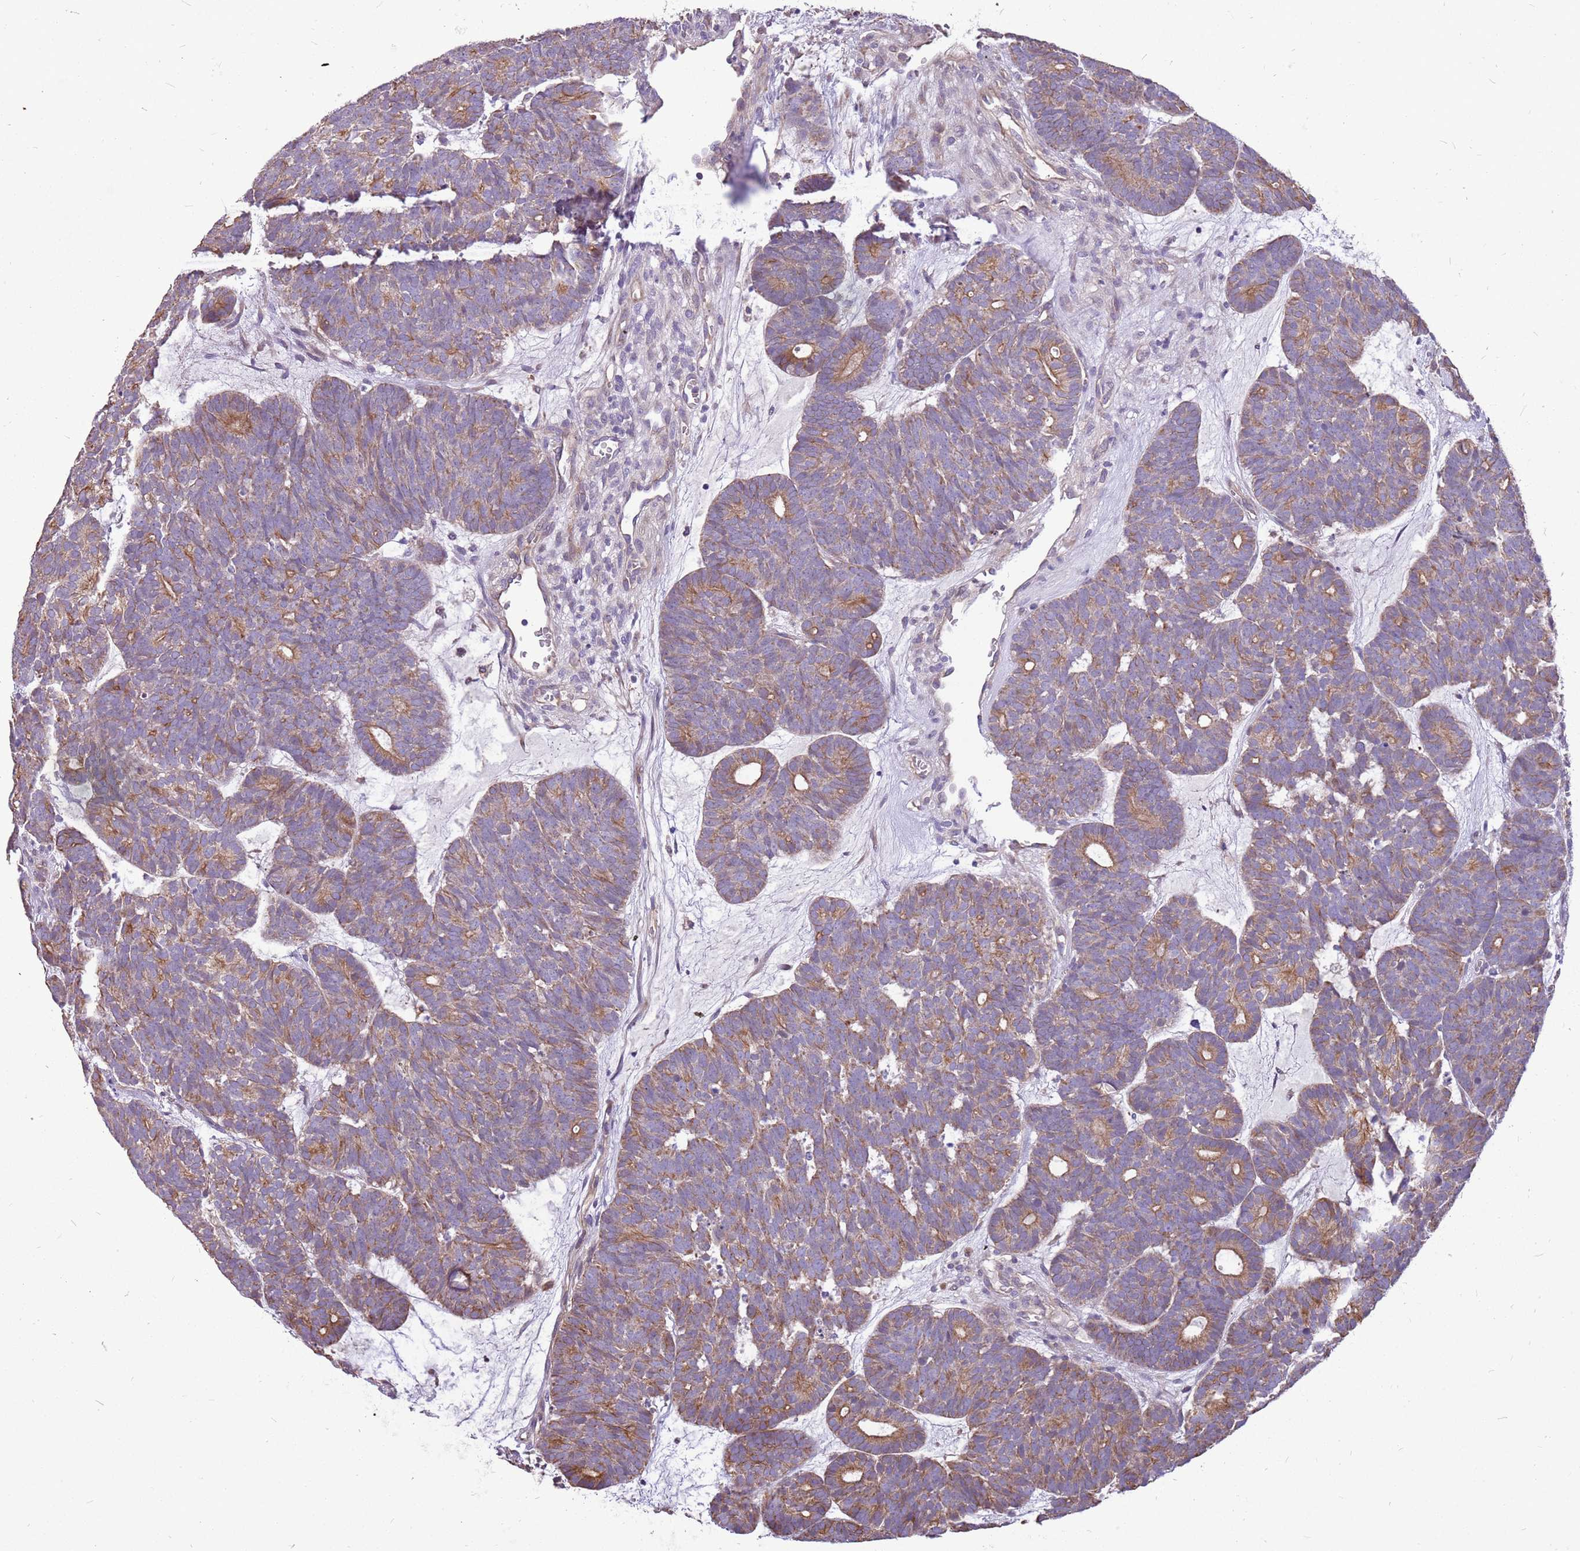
{"staining": {"intensity": "moderate", "quantity": "25%-75%", "location": "cytoplasmic/membranous"}, "tissue": "head and neck cancer", "cell_type": "Tumor cells", "image_type": "cancer", "snomed": [{"axis": "morphology", "description": "Adenocarcinoma, NOS"}, {"axis": "topography", "description": "Head-Neck"}], "caption": "Human head and neck cancer stained for a protein (brown) displays moderate cytoplasmic/membranous positive positivity in about 25%-75% of tumor cells.", "gene": "WASHC4", "patient": {"sex": "female", "age": 81}}